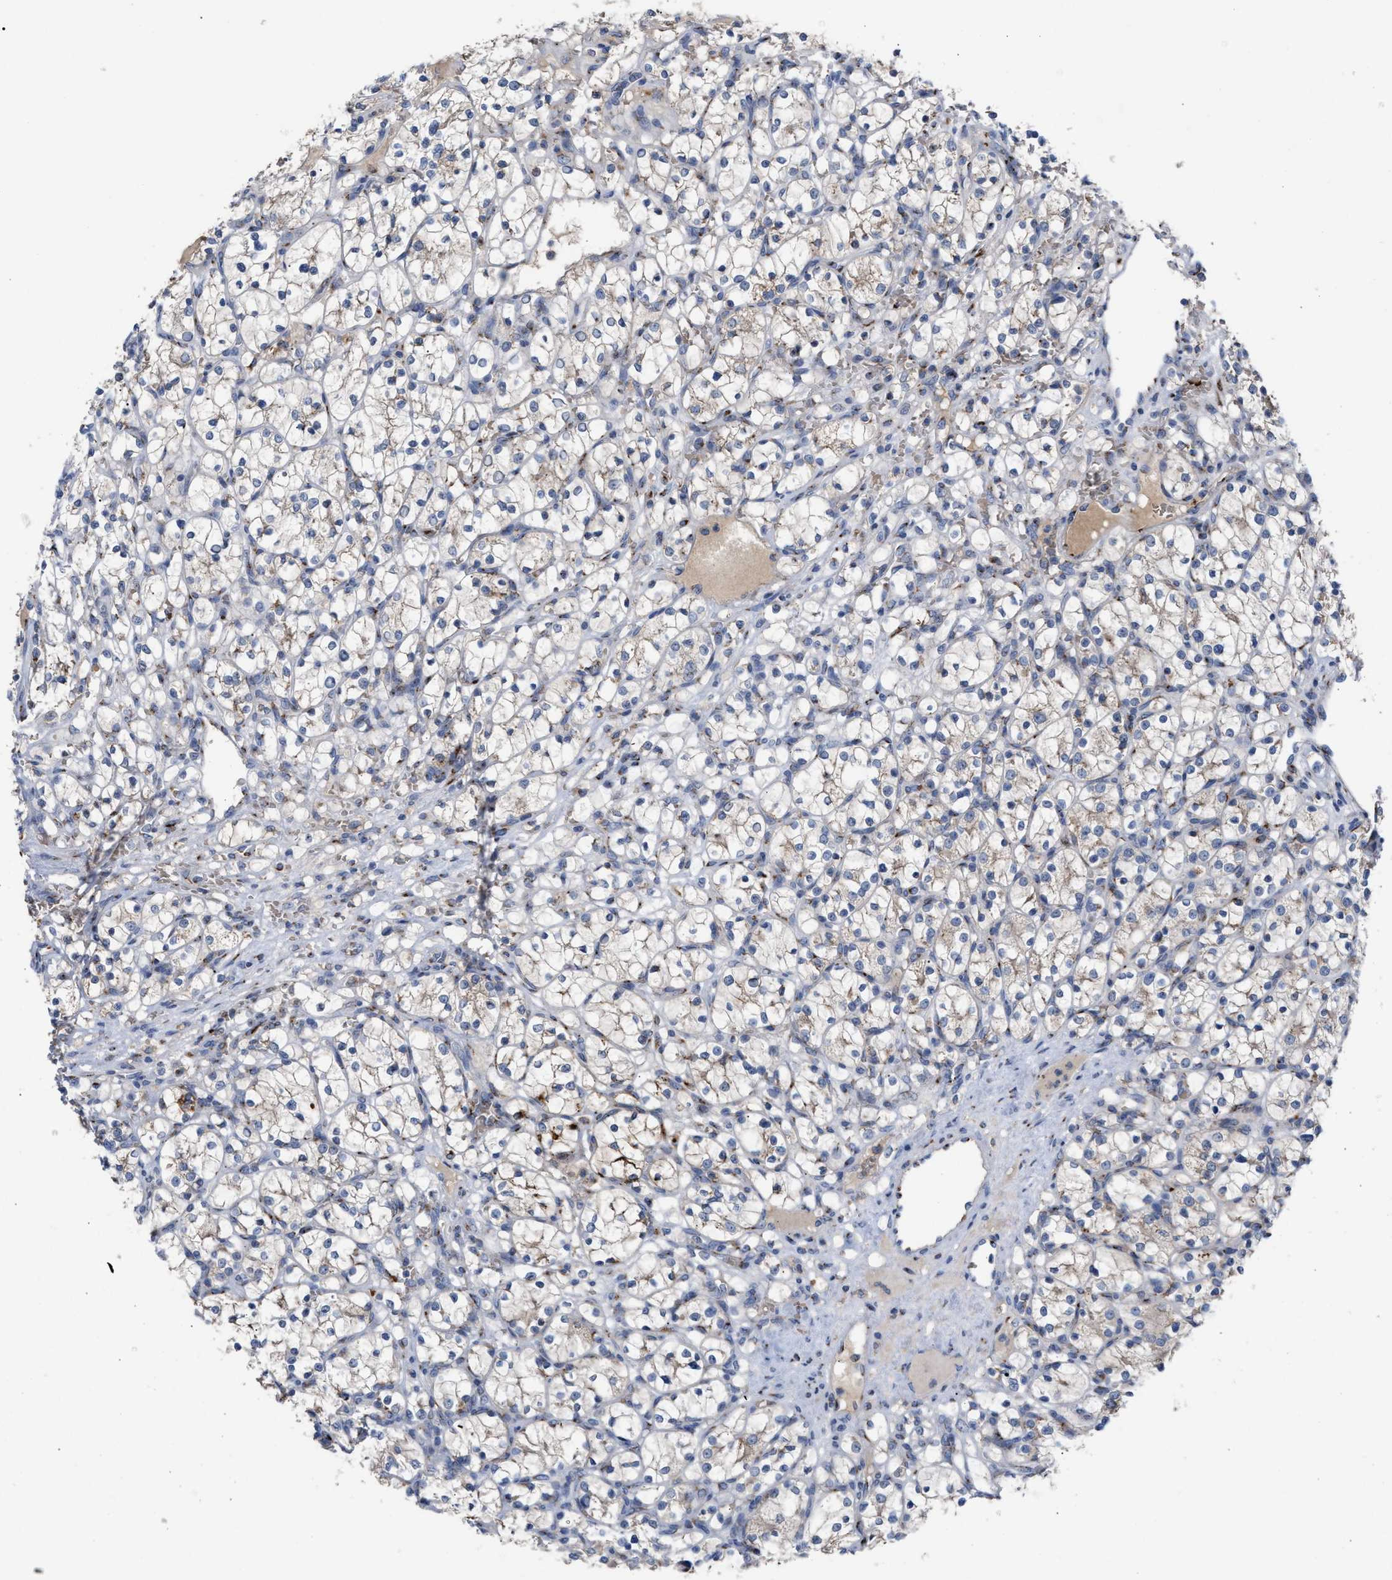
{"staining": {"intensity": "weak", "quantity": "25%-75%", "location": "cytoplasmic/membranous"}, "tissue": "renal cancer", "cell_type": "Tumor cells", "image_type": "cancer", "snomed": [{"axis": "morphology", "description": "Adenocarcinoma, NOS"}, {"axis": "topography", "description": "Kidney"}], "caption": "IHC of human renal cancer (adenocarcinoma) exhibits low levels of weak cytoplasmic/membranous positivity in approximately 25%-75% of tumor cells.", "gene": "CCL2", "patient": {"sex": "female", "age": 69}}